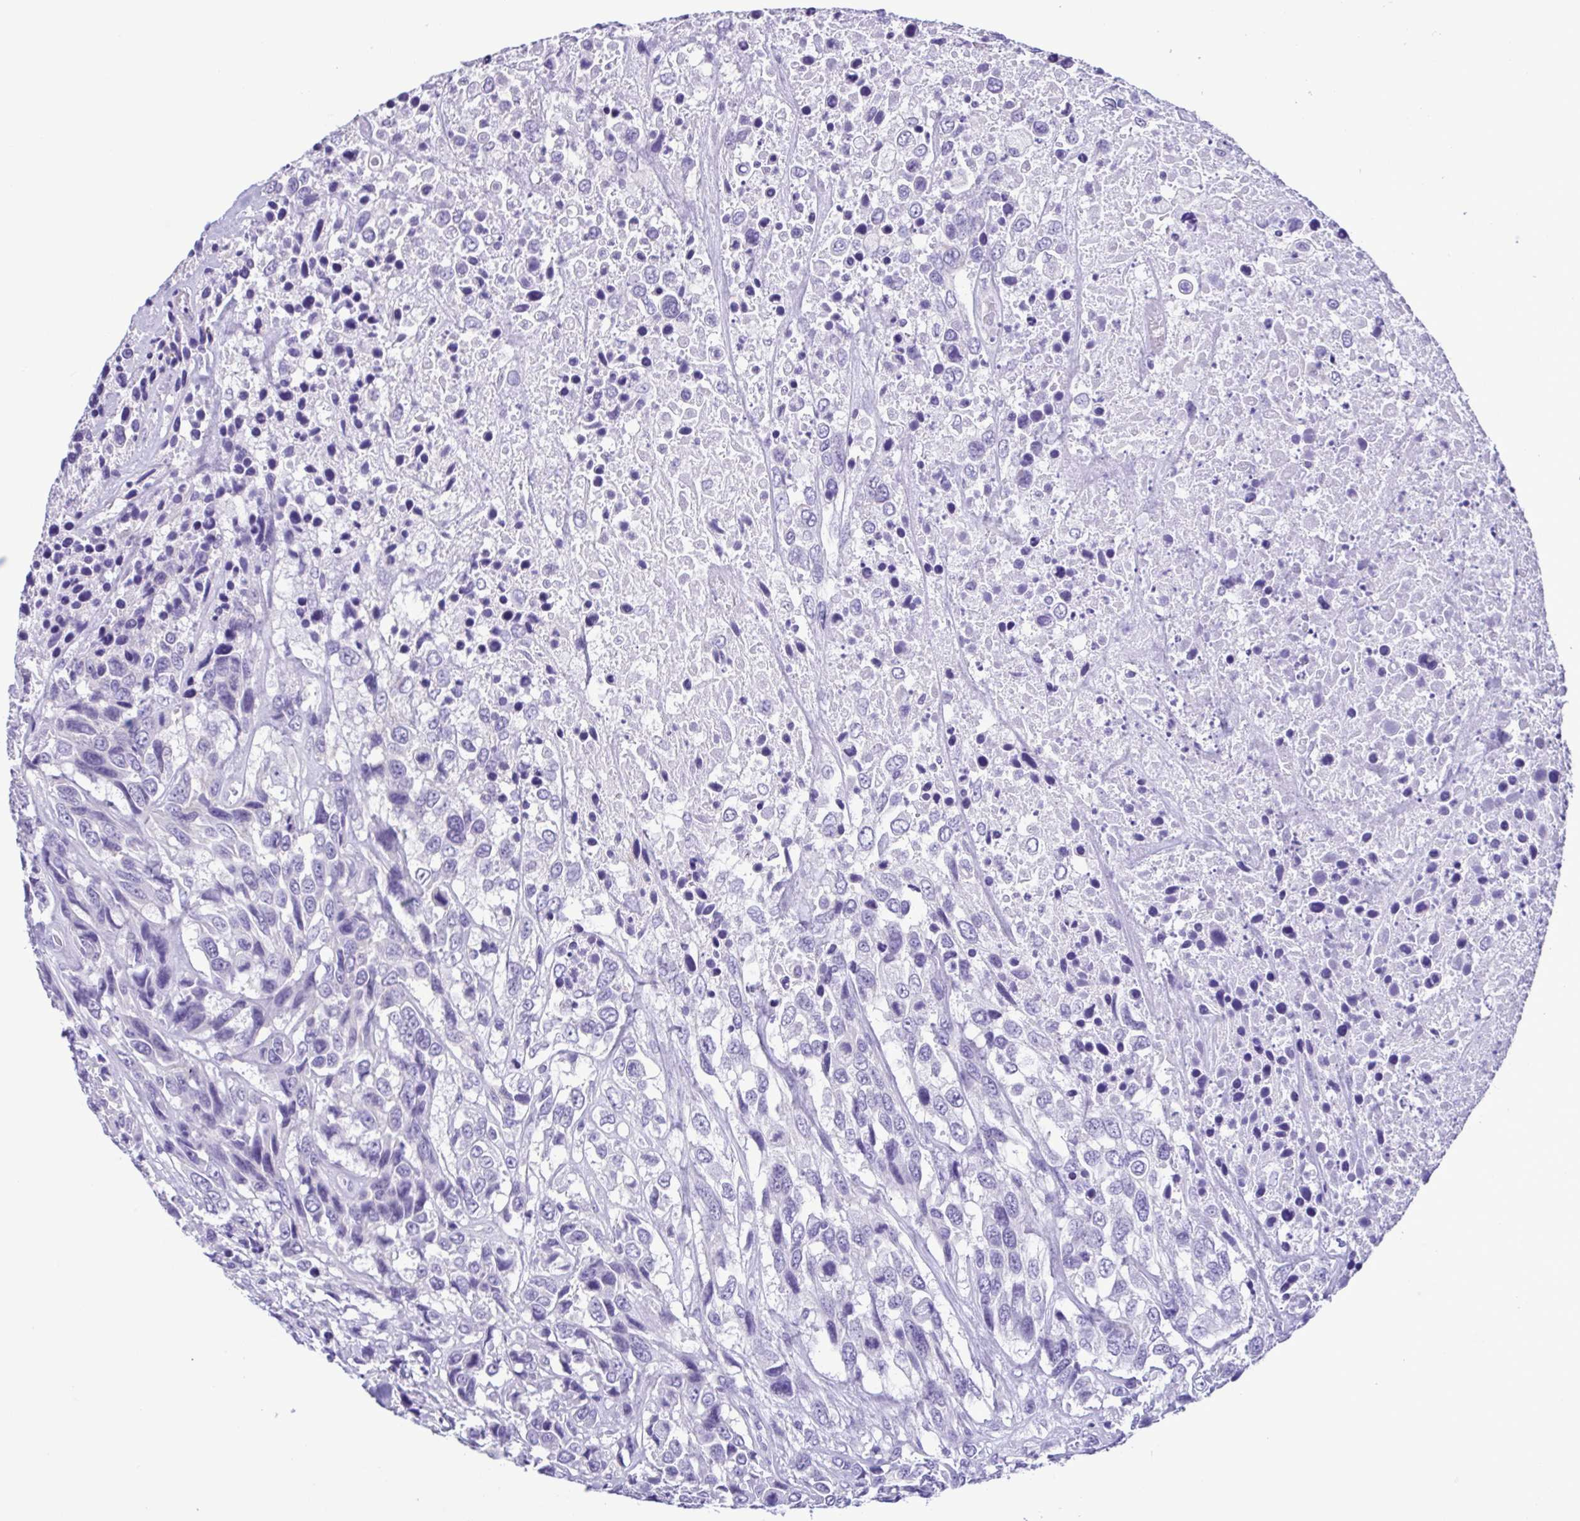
{"staining": {"intensity": "negative", "quantity": "none", "location": "none"}, "tissue": "urothelial cancer", "cell_type": "Tumor cells", "image_type": "cancer", "snomed": [{"axis": "morphology", "description": "Urothelial carcinoma, High grade"}, {"axis": "topography", "description": "Urinary bladder"}], "caption": "An IHC photomicrograph of urothelial carcinoma (high-grade) is shown. There is no staining in tumor cells of urothelial carcinoma (high-grade).", "gene": "CBY2", "patient": {"sex": "female", "age": 70}}